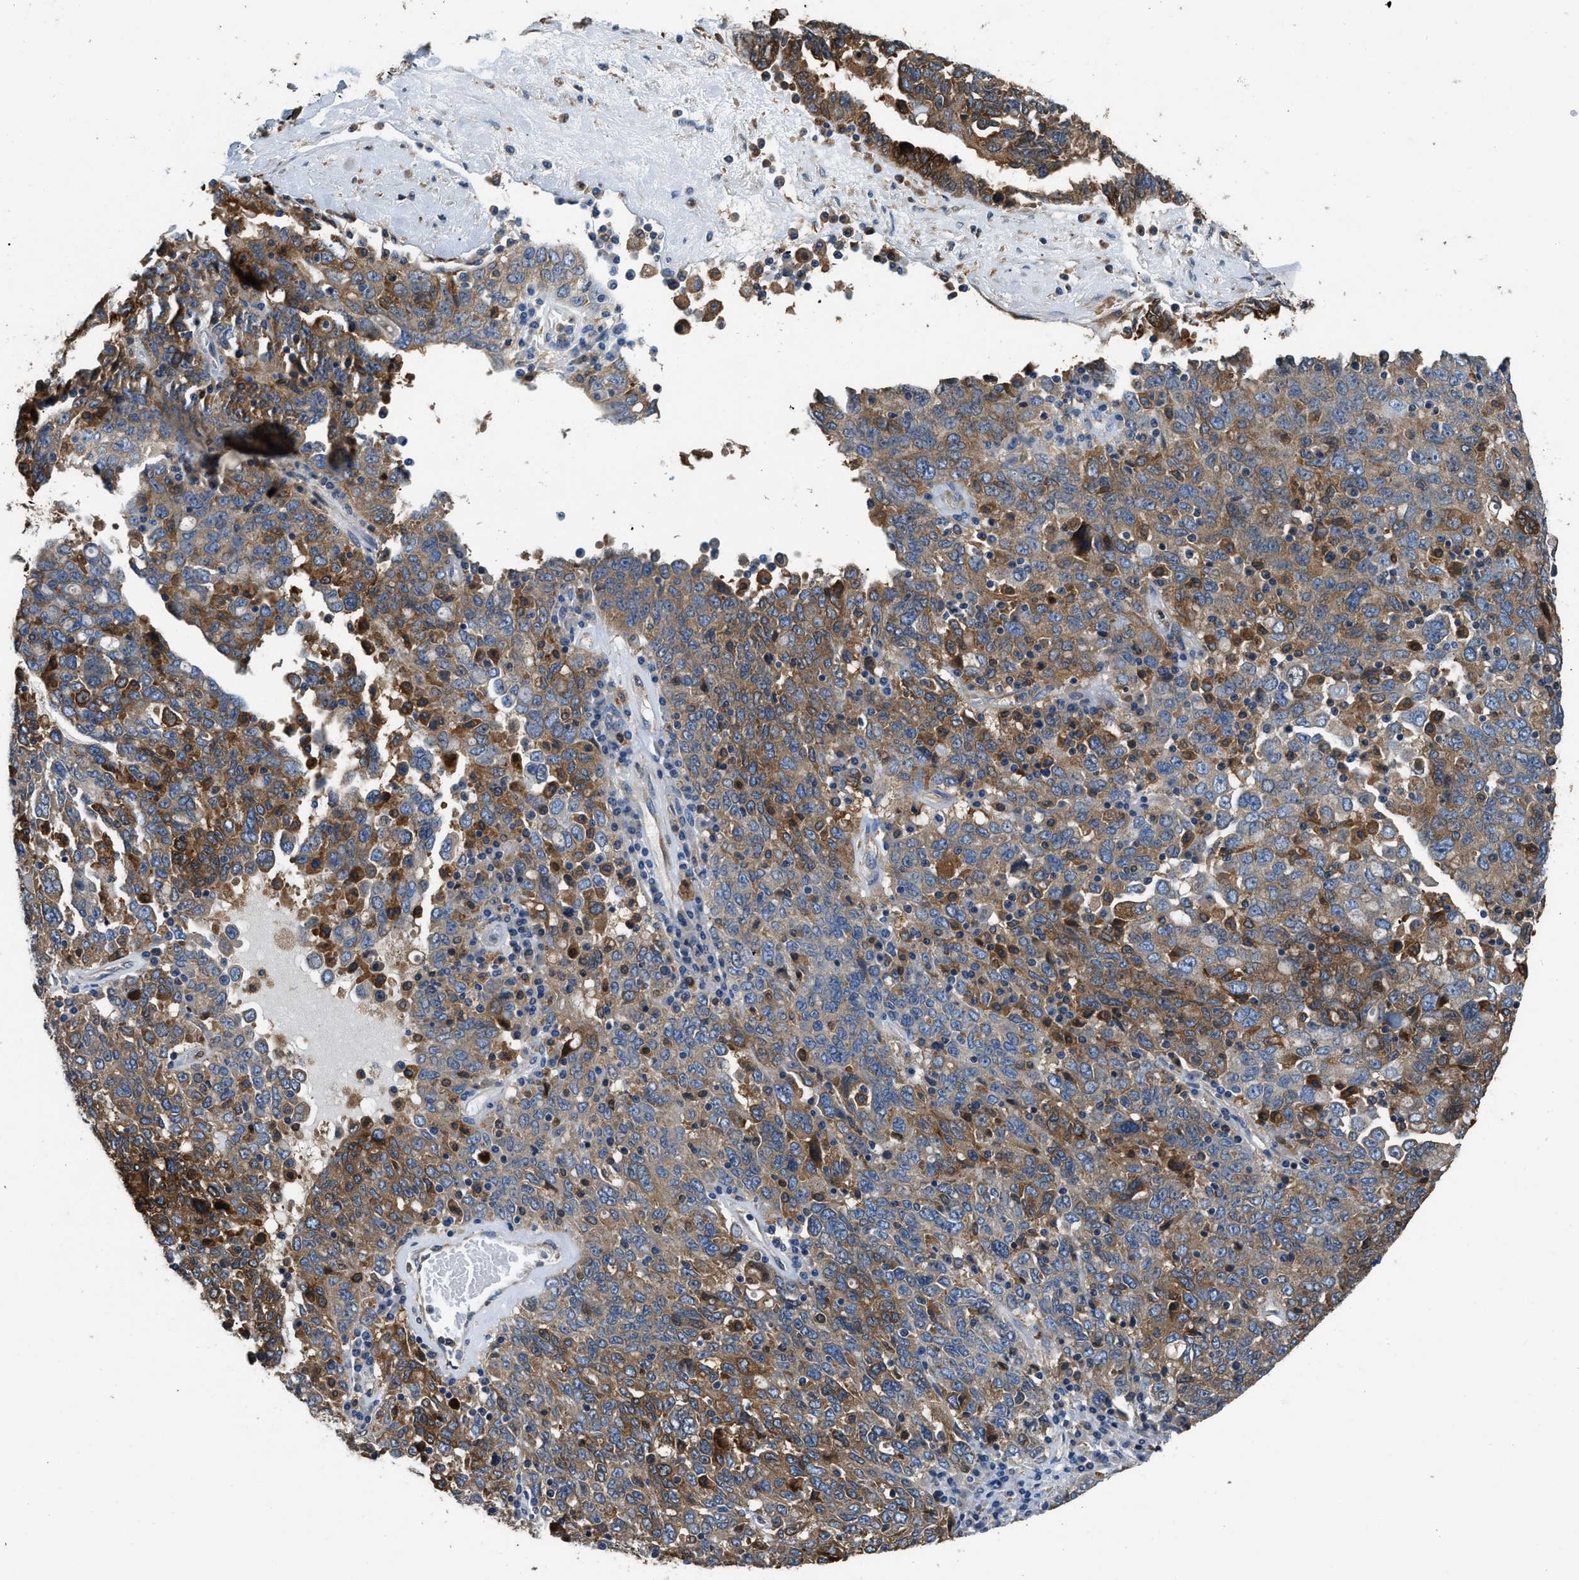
{"staining": {"intensity": "moderate", "quantity": ">75%", "location": "cytoplasmic/membranous"}, "tissue": "ovarian cancer", "cell_type": "Tumor cells", "image_type": "cancer", "snomed": [{"axis": "morphology", "description": "Carcinoma, endometroid"}, {"axis": "topography", "description": "Ovary"}], "caption": "Ovarian cancer (endometroid carcinoma) tissue shows moderate cytoplasmic/membranous positivity in approximately >75% of tumor cells (DAB (3,3'-diaminobenzidine) IHC, brown staining for protein, blue staining for nuclei).", "gene": "PKM", "patient": {"sex": "female", "age": 62}}